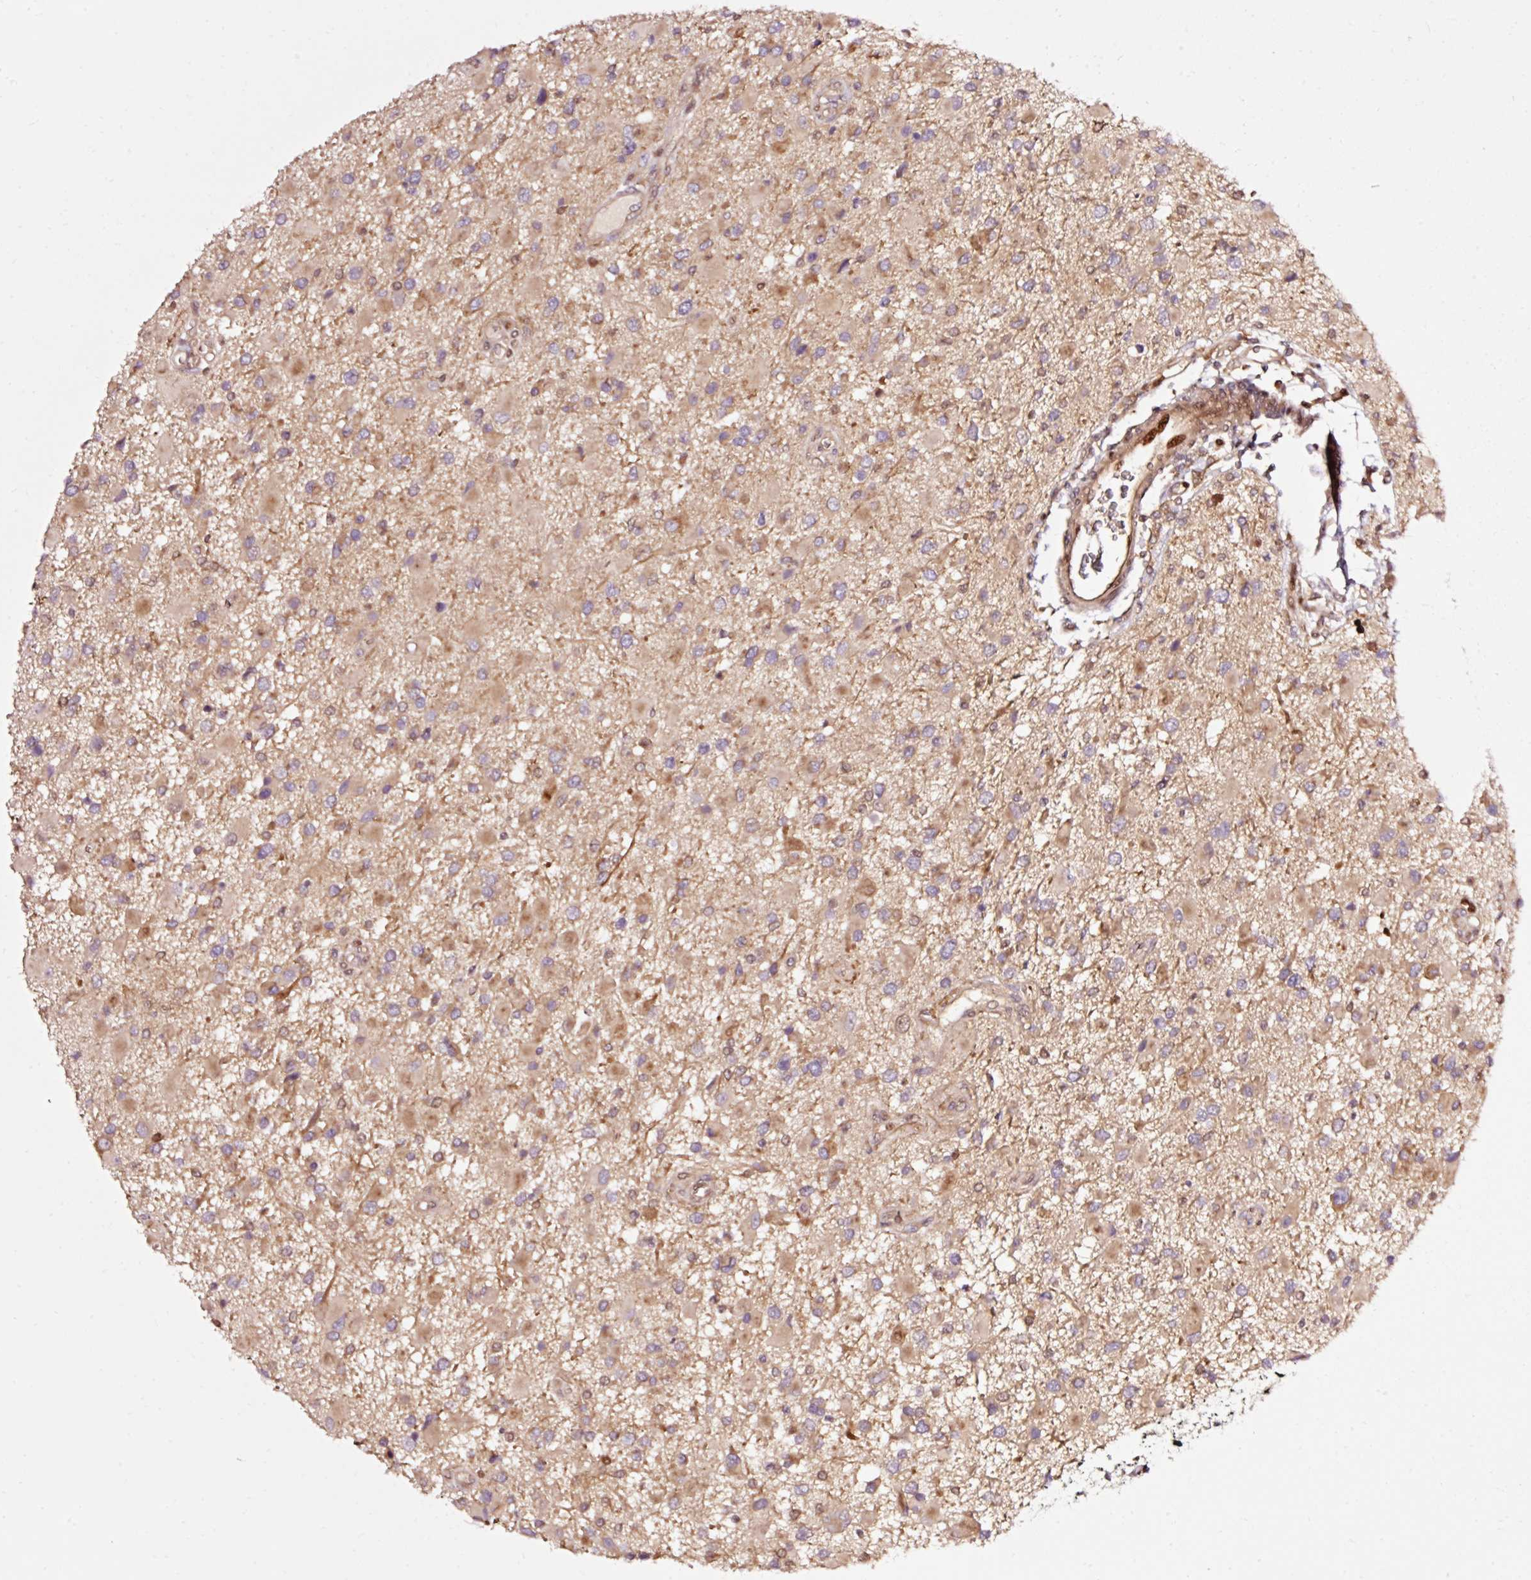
{"staining": {"intensity": "moderate", "quantity": "25%-75%", "location": "cytoplasmic/membranous"}, "tissue": "glioma", "cell_type": "Tumor cells", "image_type": "cancer", "snomed": [{"axis": "morphology", "description": "Glioma, malignant, High grade"}, {"axis": "topography", "description": "Brain"}], "caption": "Glioma stained for a protein (brown) demonstrates moderate cytoplasmic/membranous positive expression in about 25%-75% of tumor cells.", "gene": "NAPA", "patient": {"sex": "male", "age": 53}}